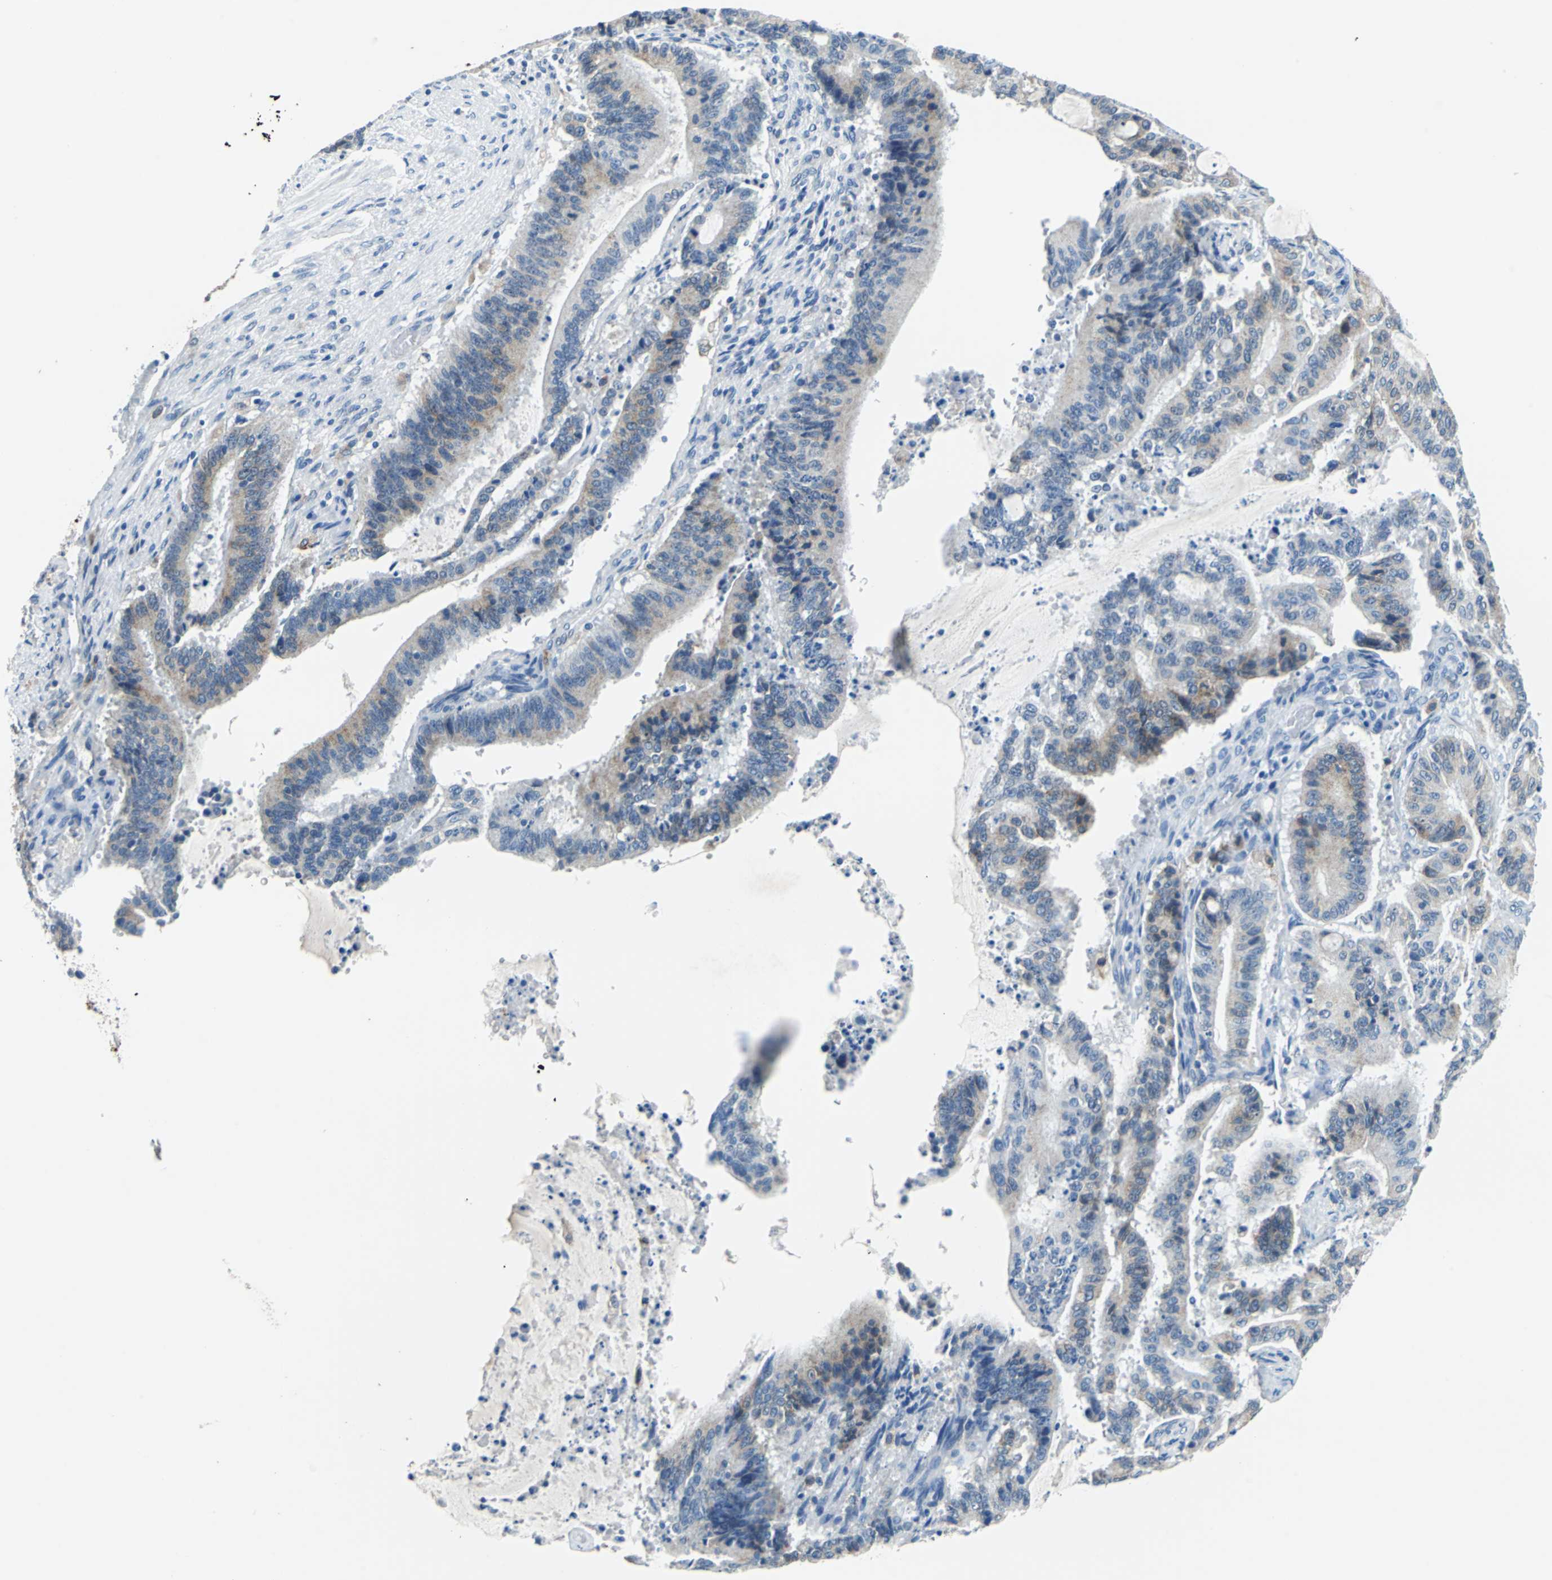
{"staining": {"intensity": "weak", "quantity": "<25%", "location": "cytoplasmic/membranous"}, "tissue": "liver cancer", "cell_type": "Tumor cells", "image_type": "cancer", "snomed": [{"axis": "morphology", "description": "Cholangiocarcinoma"}, {"axis": "topography", "description": "Liver"}], "caption": "Tumor cells show no significant protein expression in liver cholangiocarcinoma.", "gene": "TEX264", "patient": {"sex": "female", "age": 73}}